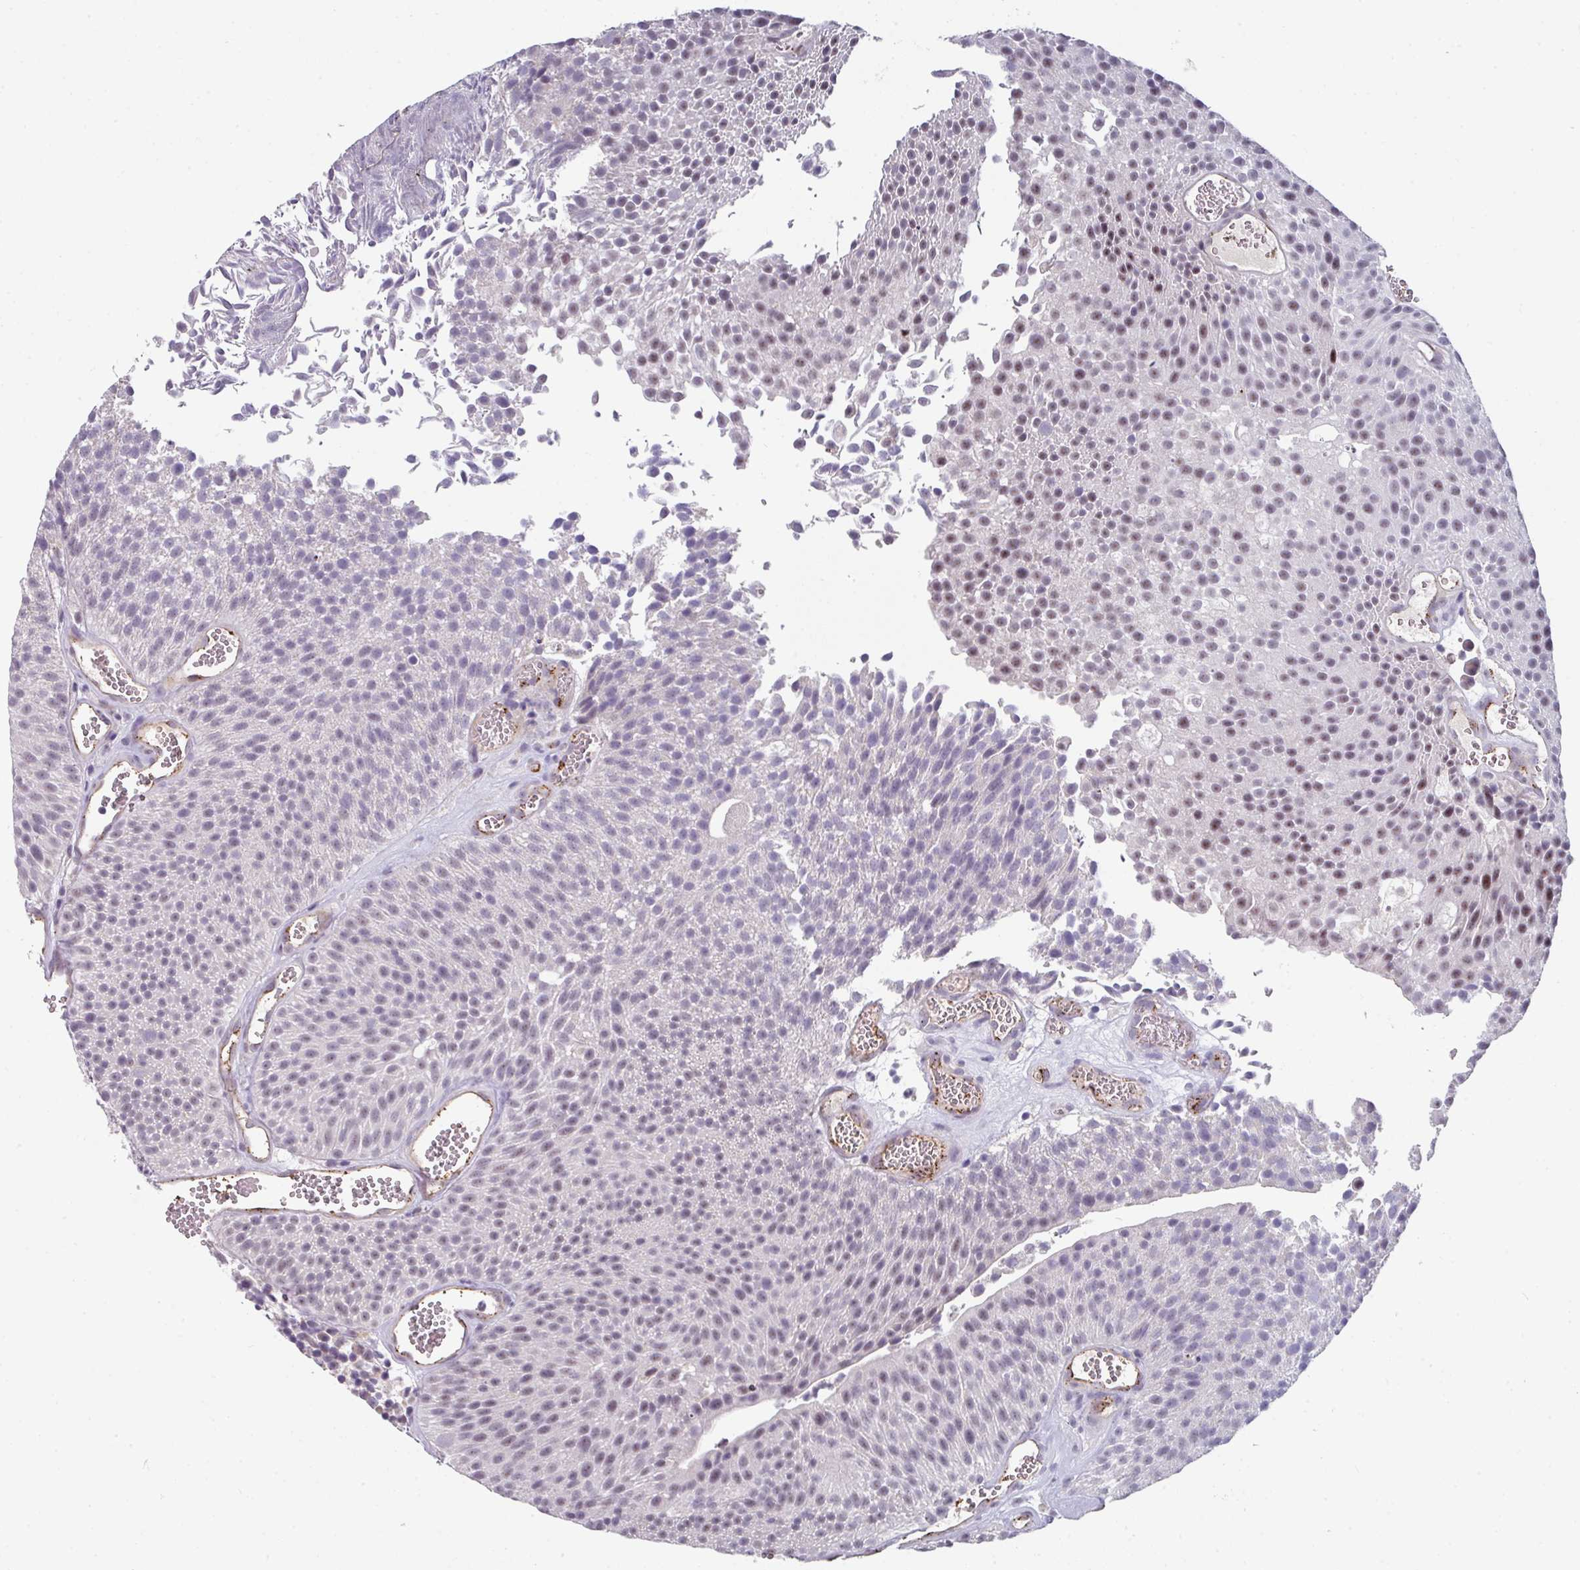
{"staining": {"intensity": "moderate", "quantity": "25%-75%", "location": "nuclear"}, "tissue": "urothelial cancer", "cell_type": "Tumor cells", "image_type": "cancer", "snomed": [{"axis": "morphology", "description": "Urothelial carcinoma, Low grade"}, {"axis": "topography", "description": "Urinary bladder"}], "caption": "Protein staining of low-grade urothelial carcinoma tissue demonstrates moderate nuclear positivity in approximately 25%-75% of tumor cells. The staining was performed using DAB to visualize the protein expression in brown, while the nuclei were stained in blue with hematoxylin (Magnification: 20x).", "gene": "SIDT2", "patient": {"sex": "female", "age": 79}}